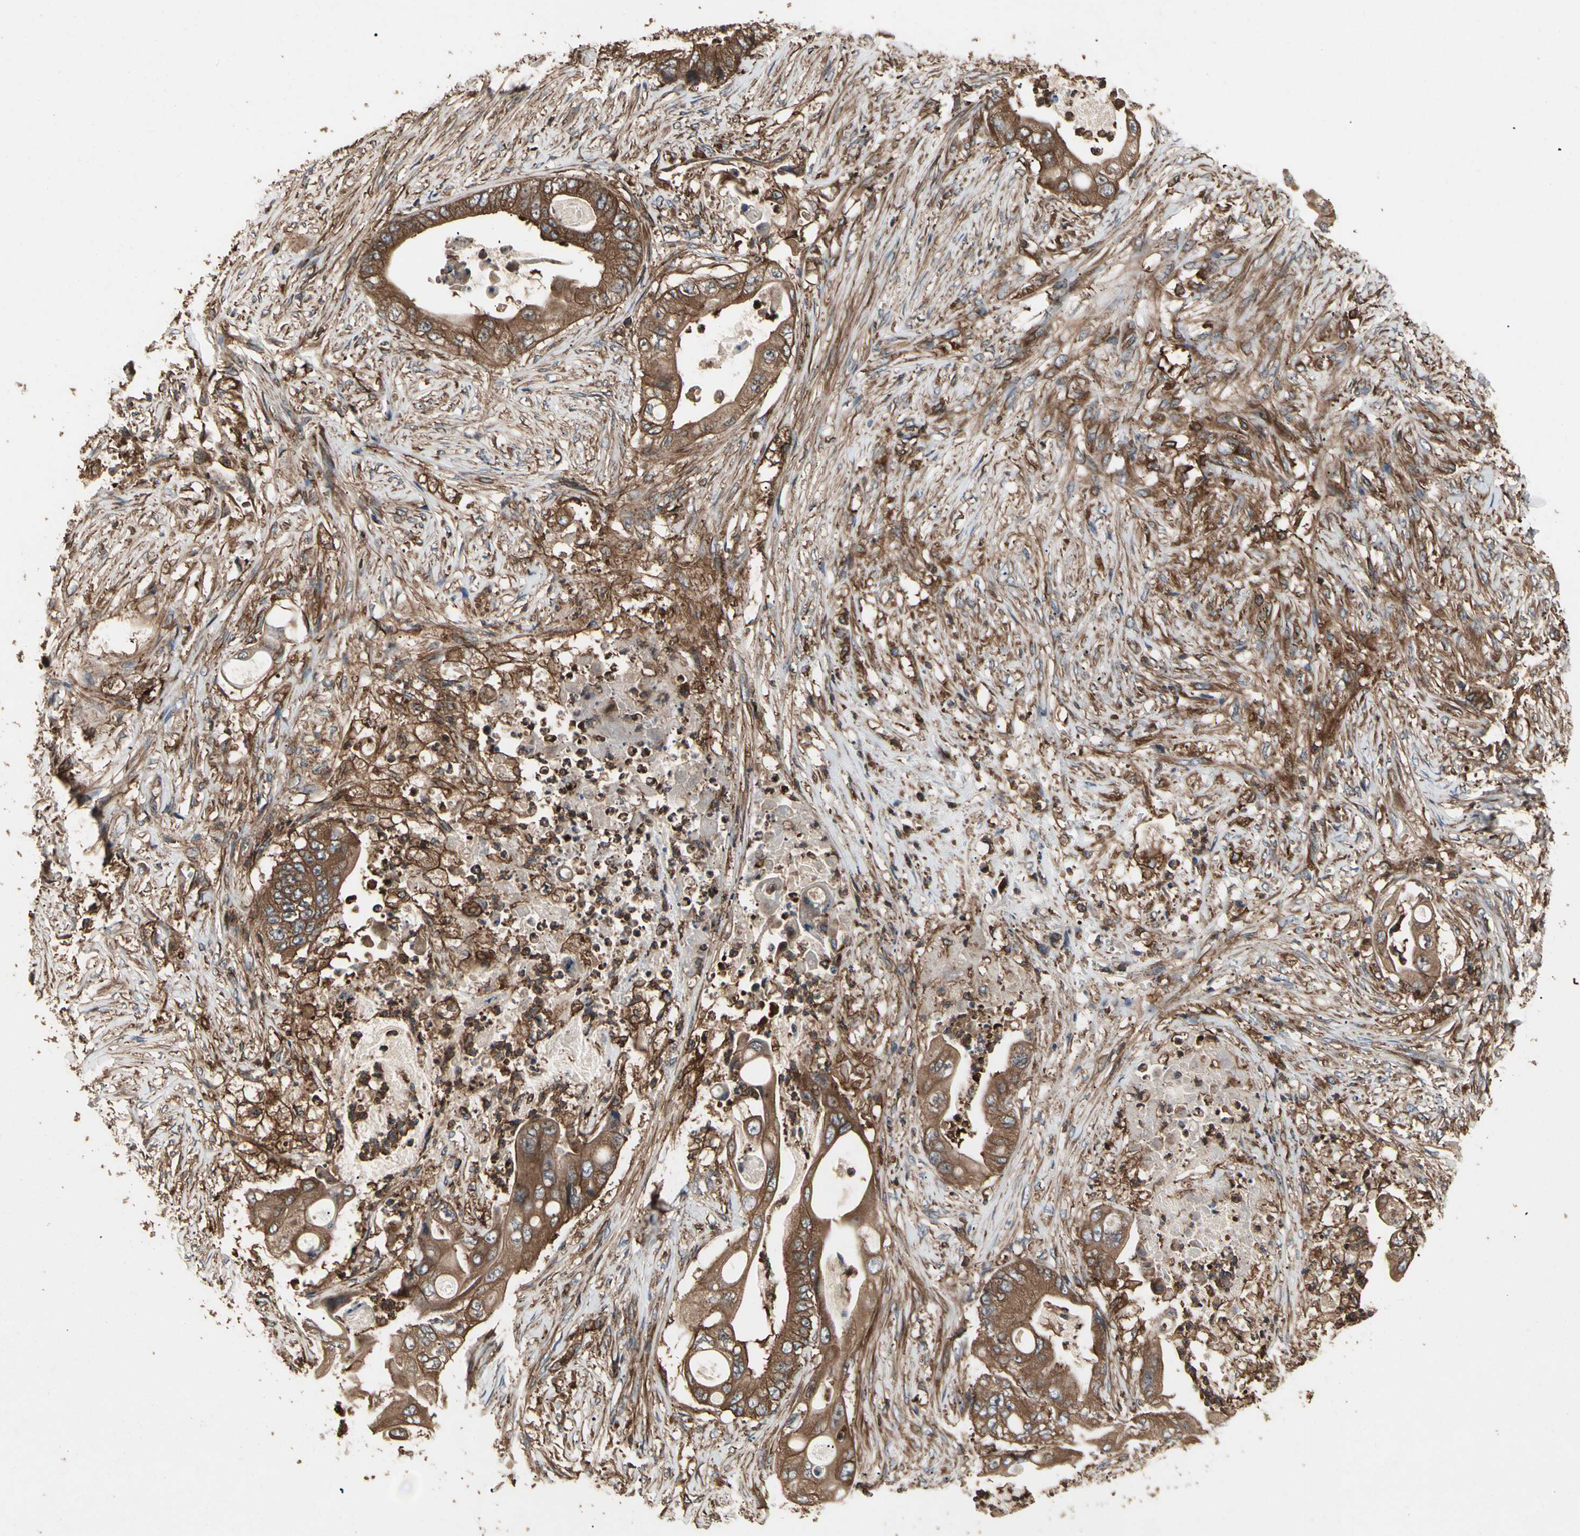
{"staining": {"intensity": "strong", "quantity": ">75%", "location": "cytoplasmic/membranous"}, "tissue": "stomach cancer", "cell_type": "Tumor cells", "image_type": "cancer", "snomed": [{"axis": "morphology", "description": "Adenocarcinoma, NOS"}, {"axis": "topography", "description": "Stomach"}], "caption": "Immunohistochemical staining of human adenocarcinoma (stomach) shows strong cytoplasmic/membranous protein positivity in about >75% of tumor cells.", "gene": "AGBL2", "patient": {"sex": "female", "age": 73}}